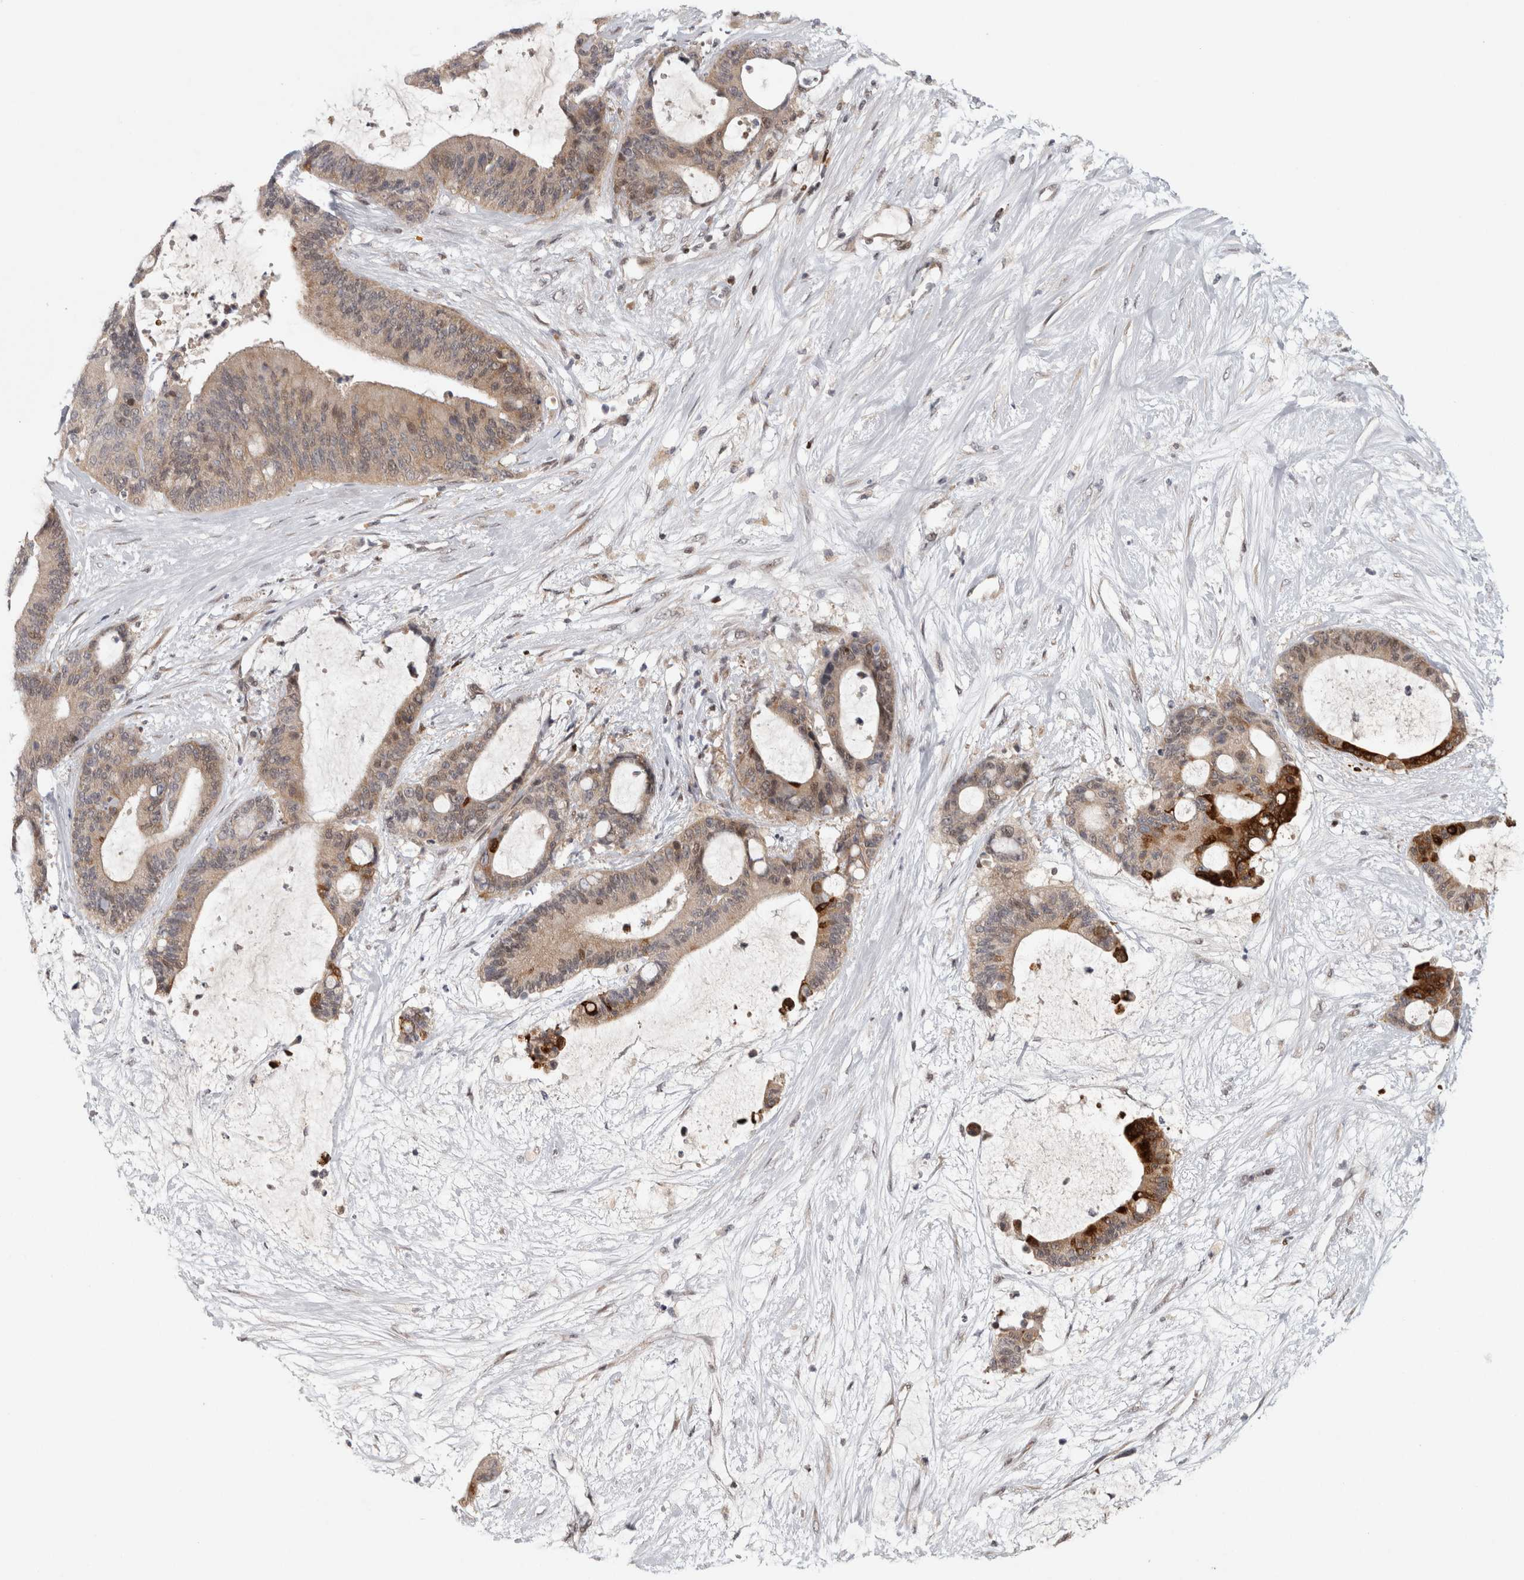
{"staining": {"intensity": "strong", "quantity": "<25%", "location": "cytoplasmic/membranous"}, "tissue": "liver cancer", "cell_type": "Tumor cells", "image_type": "cancer", "snomed": [{"axis": "morphology", "description": "Cholangiocarcinoma"}, {"axis": "topography", "description": "Liver"}], "caption": "Tumor cells display medium levels of strong cytoplasmic/membranous positivity in approximately <25% of cells in human liver cancer.", "gene": "KDM8", "patient": {"sex": "female", "age": 73}}